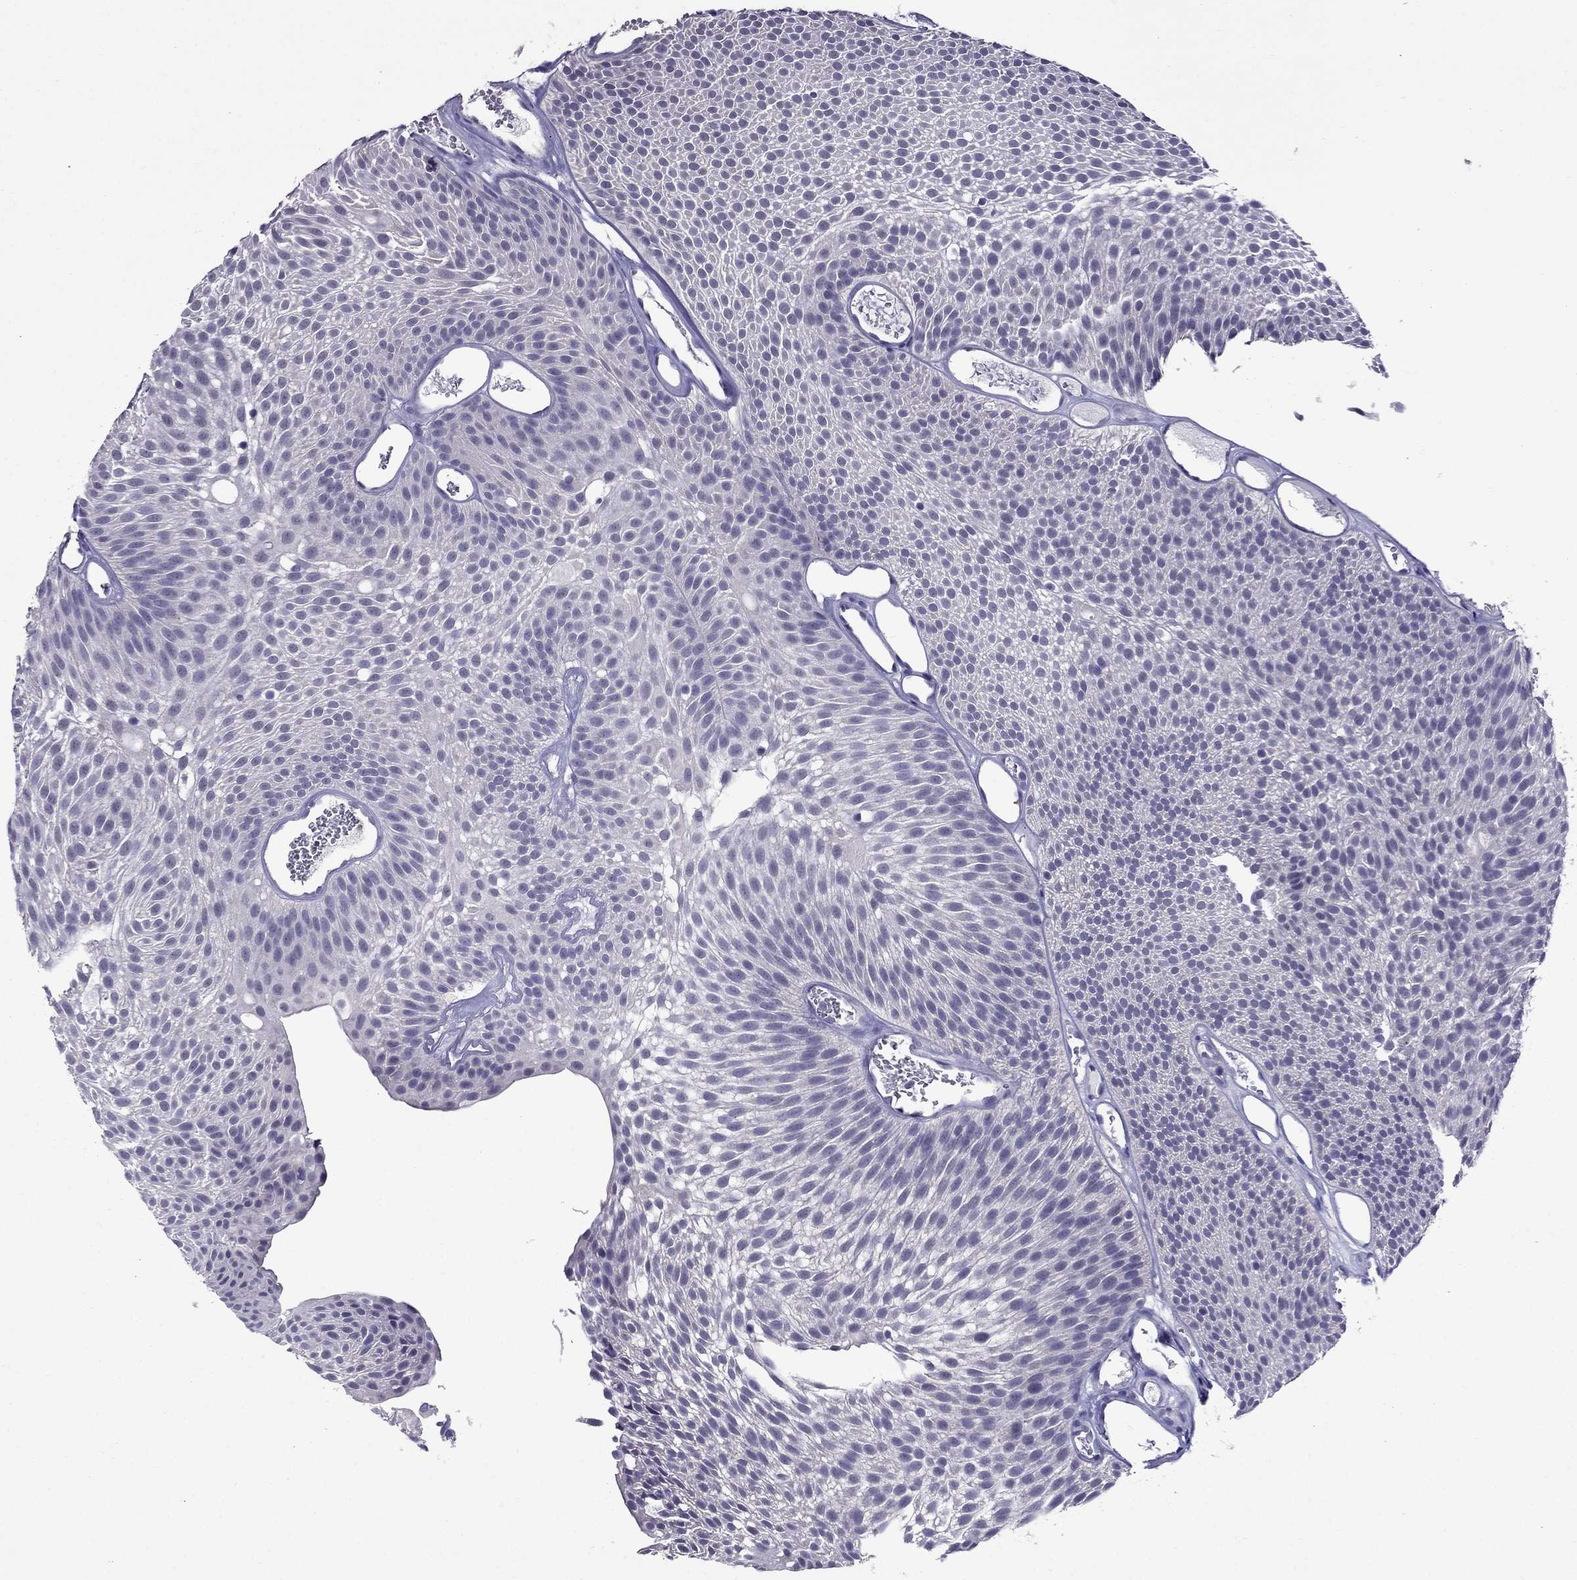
{"staining": {"intensity": "negative", "quantity": "none", "location": "none"}, "tissue": "urothelial cancer", "cell_type": "Tumor cells", "image_type": "cancer", "snomed": [{"axis": "morphology", "description": "Urothelial carcinoma, Low grade"}, {"axis": "topography", "description": "Urinary bladder"}], "caption": "An IHC photomicrograph of low-grade urothelial carcinoma is shown. There is no staining in tumor cells of low-grade urothelial carcinoma.", "gene": "OLFM4", "patient": {"sex": "male", "age": 52}}